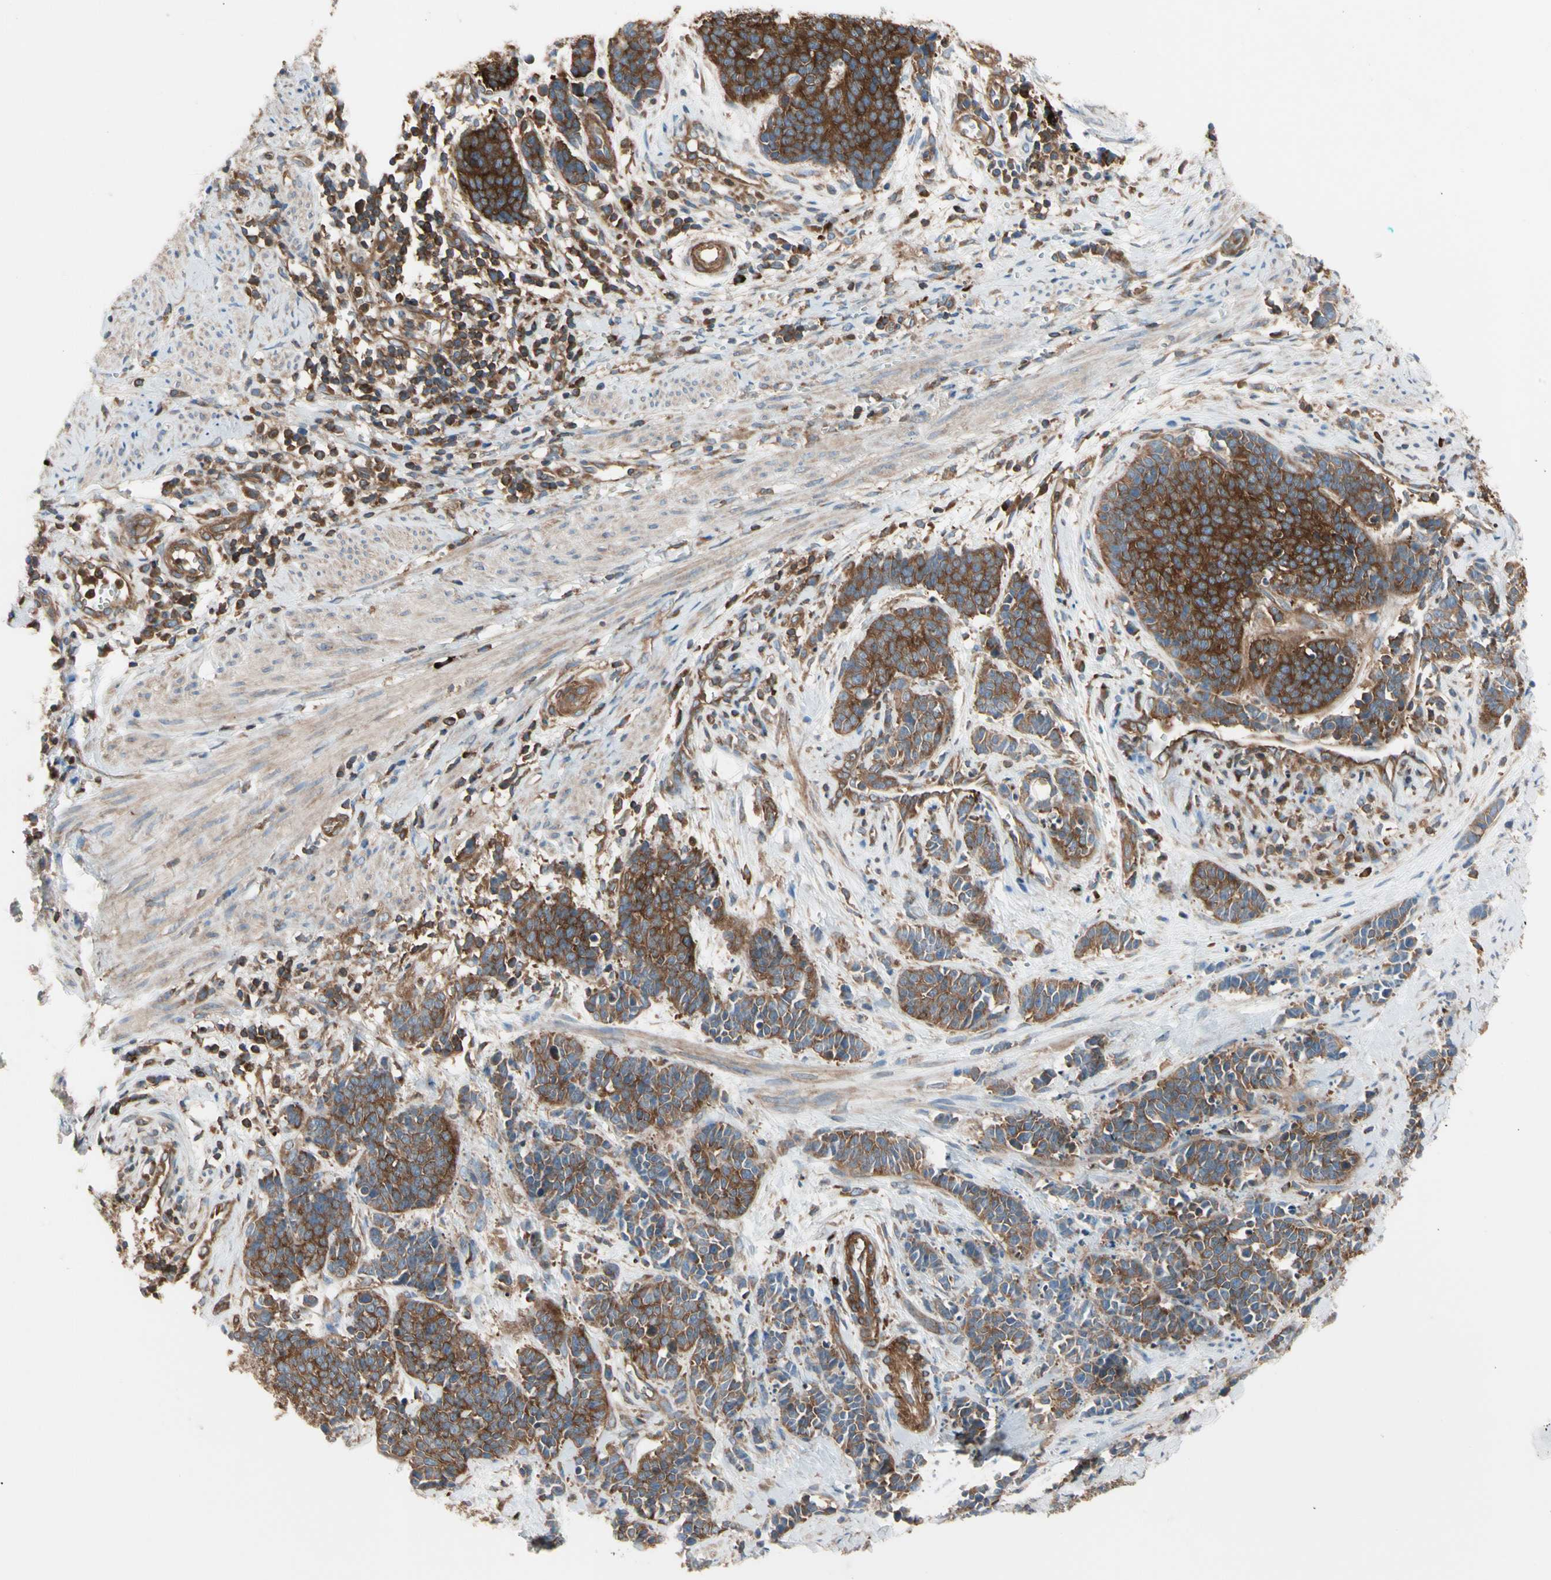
{"staining": {"intensity": "strong", "quantity": ">75%", "location": "cytoplasmic/membranous"}, "tissue": "cervical cancer", "cell_type": "Tumor cells", "image_type": "cancer", "snomed": [{"axis": "morphology", "description": "Squamous cell carcinoma, NOS"}, {"axis": "topography", "description": "Cervix"}], "caption": "Cervical cancer was stained to show a protein in brown. There is high levels of strong cytoplasmic/membranous staining in about >75% of tumor cells. The protein is stained brown, and the nuclei are stained in blue (DAB (3,3'-diaminobenzidine) IHC with brightfield microscopy, high magnification).", "gene": "ROCK1", "patient": {"sex": "female", "age": 35}}